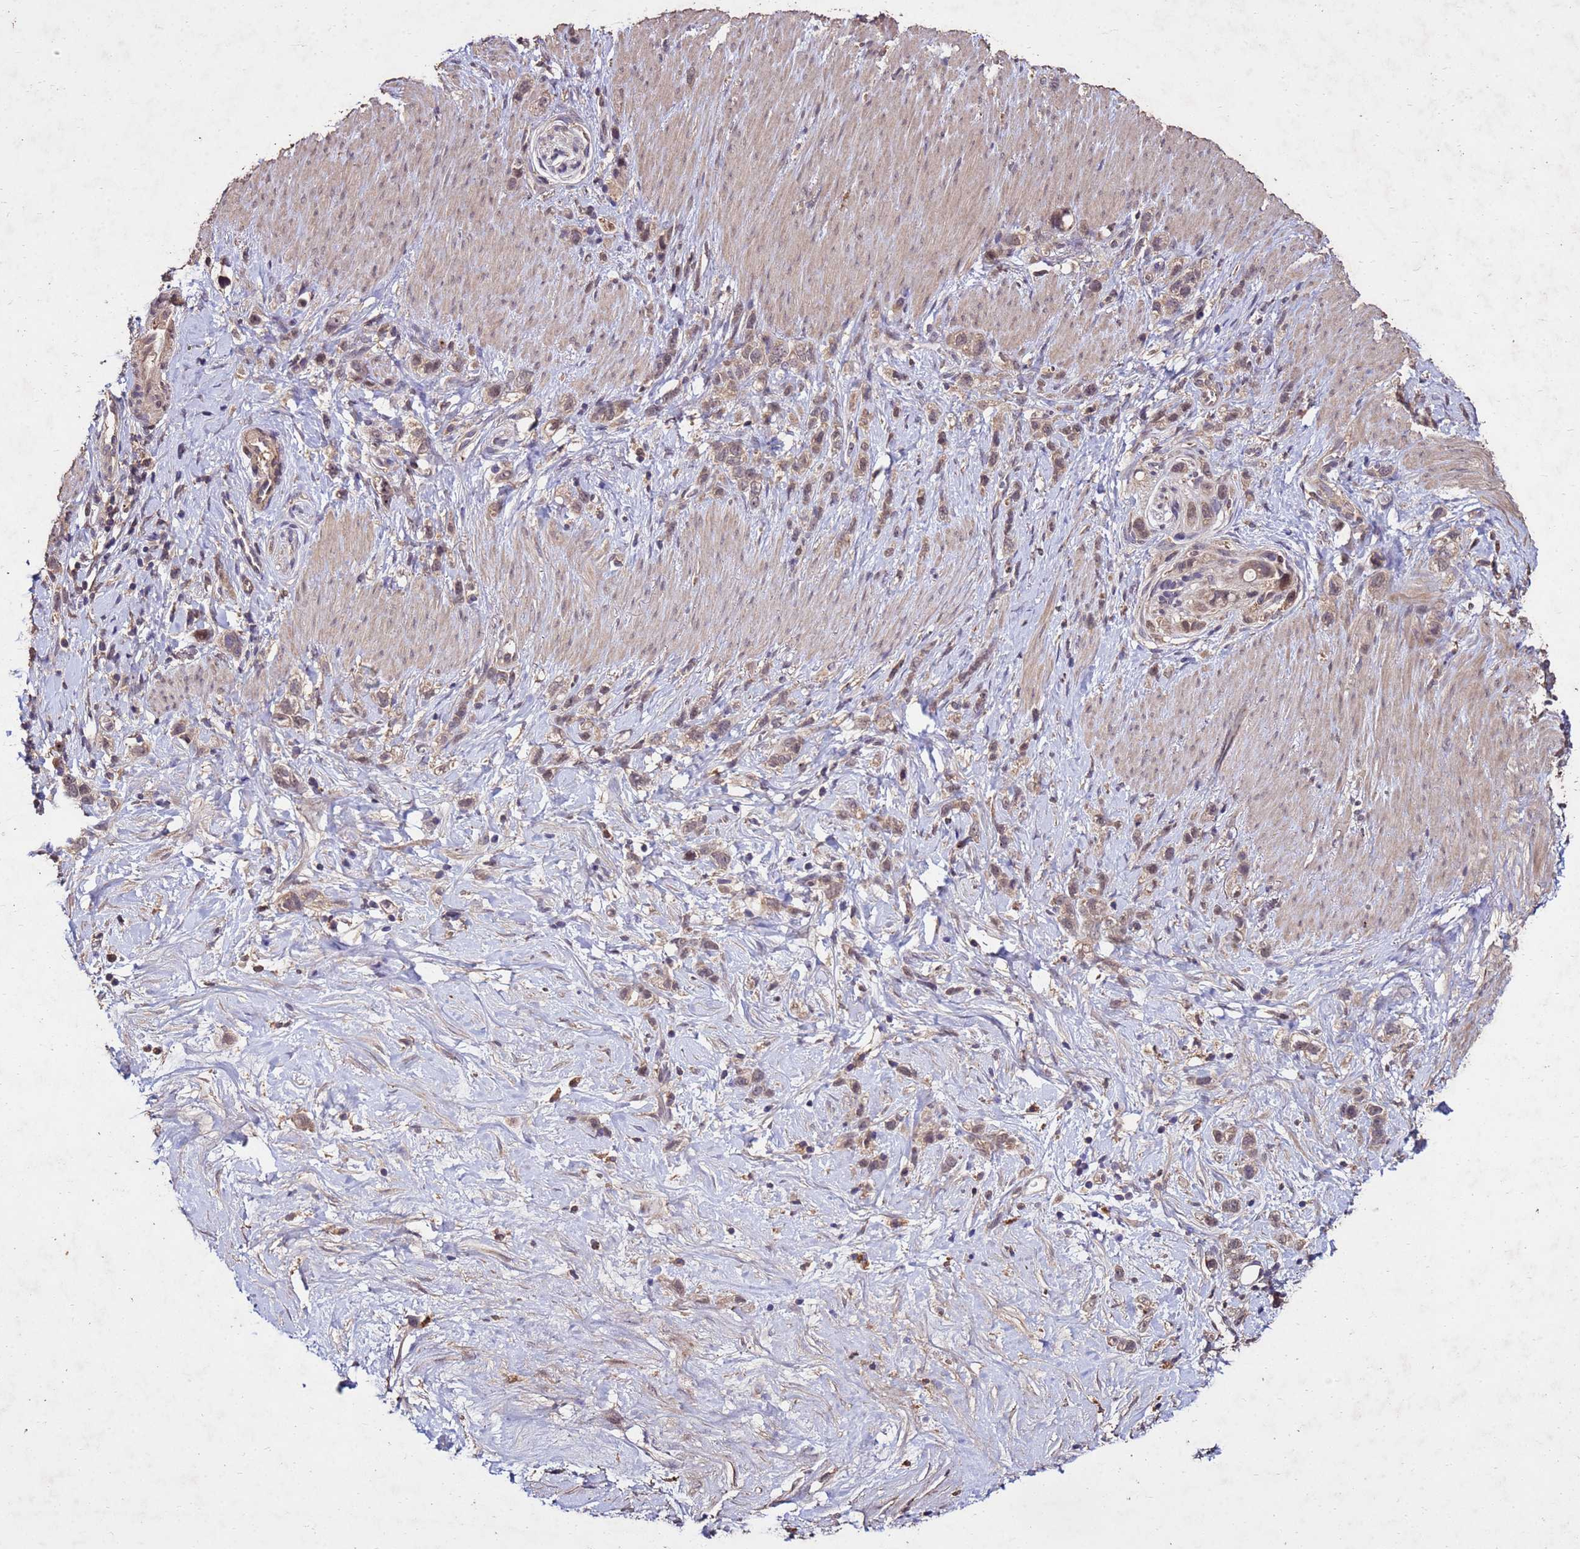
{"staining": {"intensity": "weak", "quantity": ">75%", "location": "cytoplasmic/membranous"}, "tissue": "stomach cancer", "cell_type": "Tumor cells", "image_type": "cancer", "snomed": [{"axis": "morphology", "description": "Adenocarcinoma, NOS"}, {"axis": "topography", "description": "Stomach"}], "caption": "Weak cytoplasmic/membranous staining for a protein is appreciated in approximately >75% of tumor cells of stomach cancer (adenocarcinoma) using immunohistochemistry (IHC).", "gene": "TOR4A", "patient": {"sex": "female", "age": 65}}